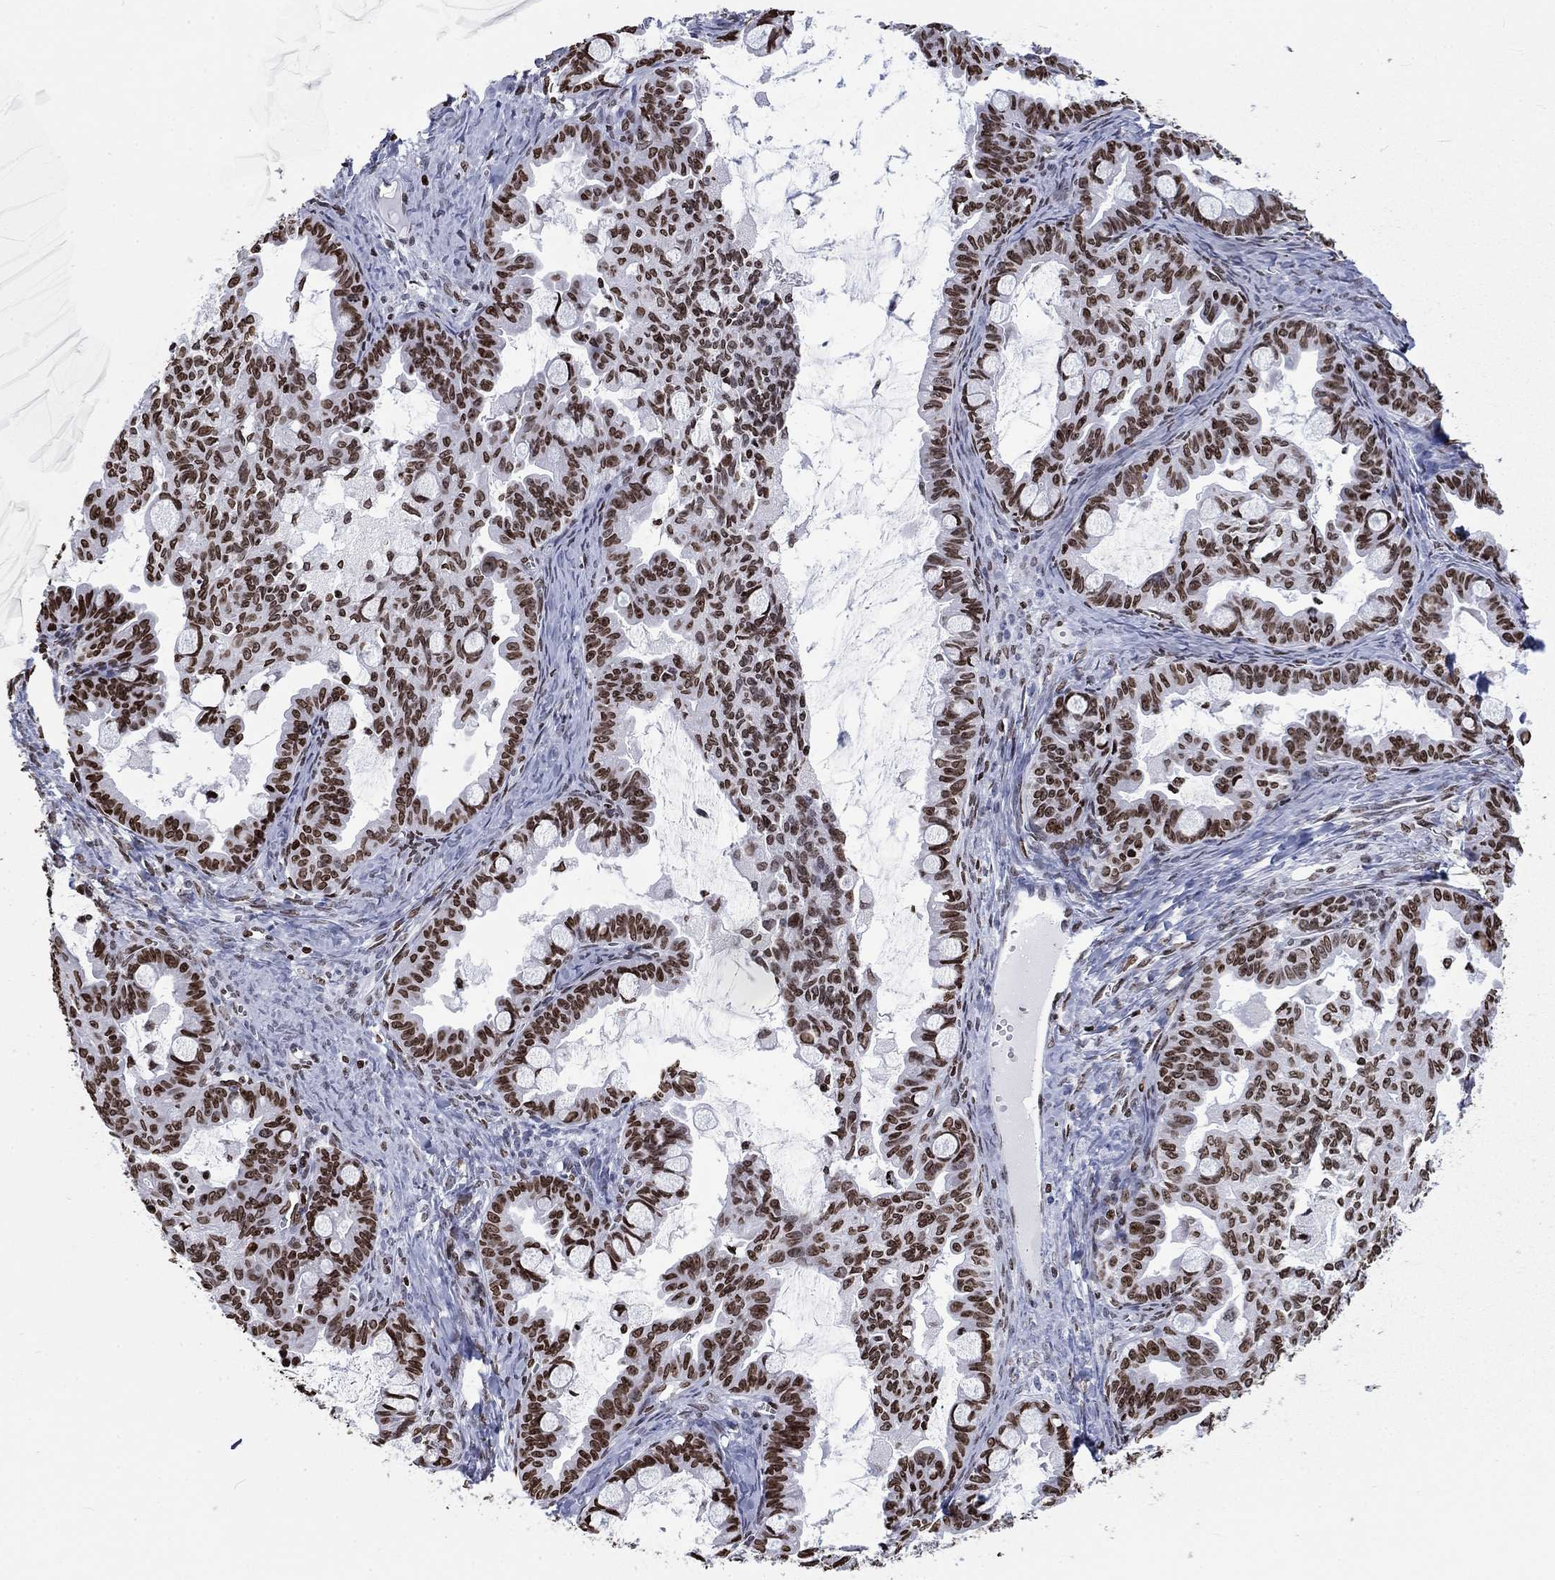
{"staining": {"intensity": "strong", "quantity": "25%-75%", "location": "nuclear"}, "tissue": "ovarian cancer", "cell_type": "Tumor cells", "image_type": "cancer", "snomed": [{"axis": "morphology", "description": "Cystadenocarcinoma, mucinous, NOS"}, {"axis": "topography", "description": "Ovary"}], "caption": "This histopathology image reveals immunohistochemistry staining of human mucinous cystadenocarcinoma (ovarian), with high strong nuclear staining in approximately 25%-75% of tumor cells.", "gene": "H1-5", "patient": {"sex": "female", "age": 63}}